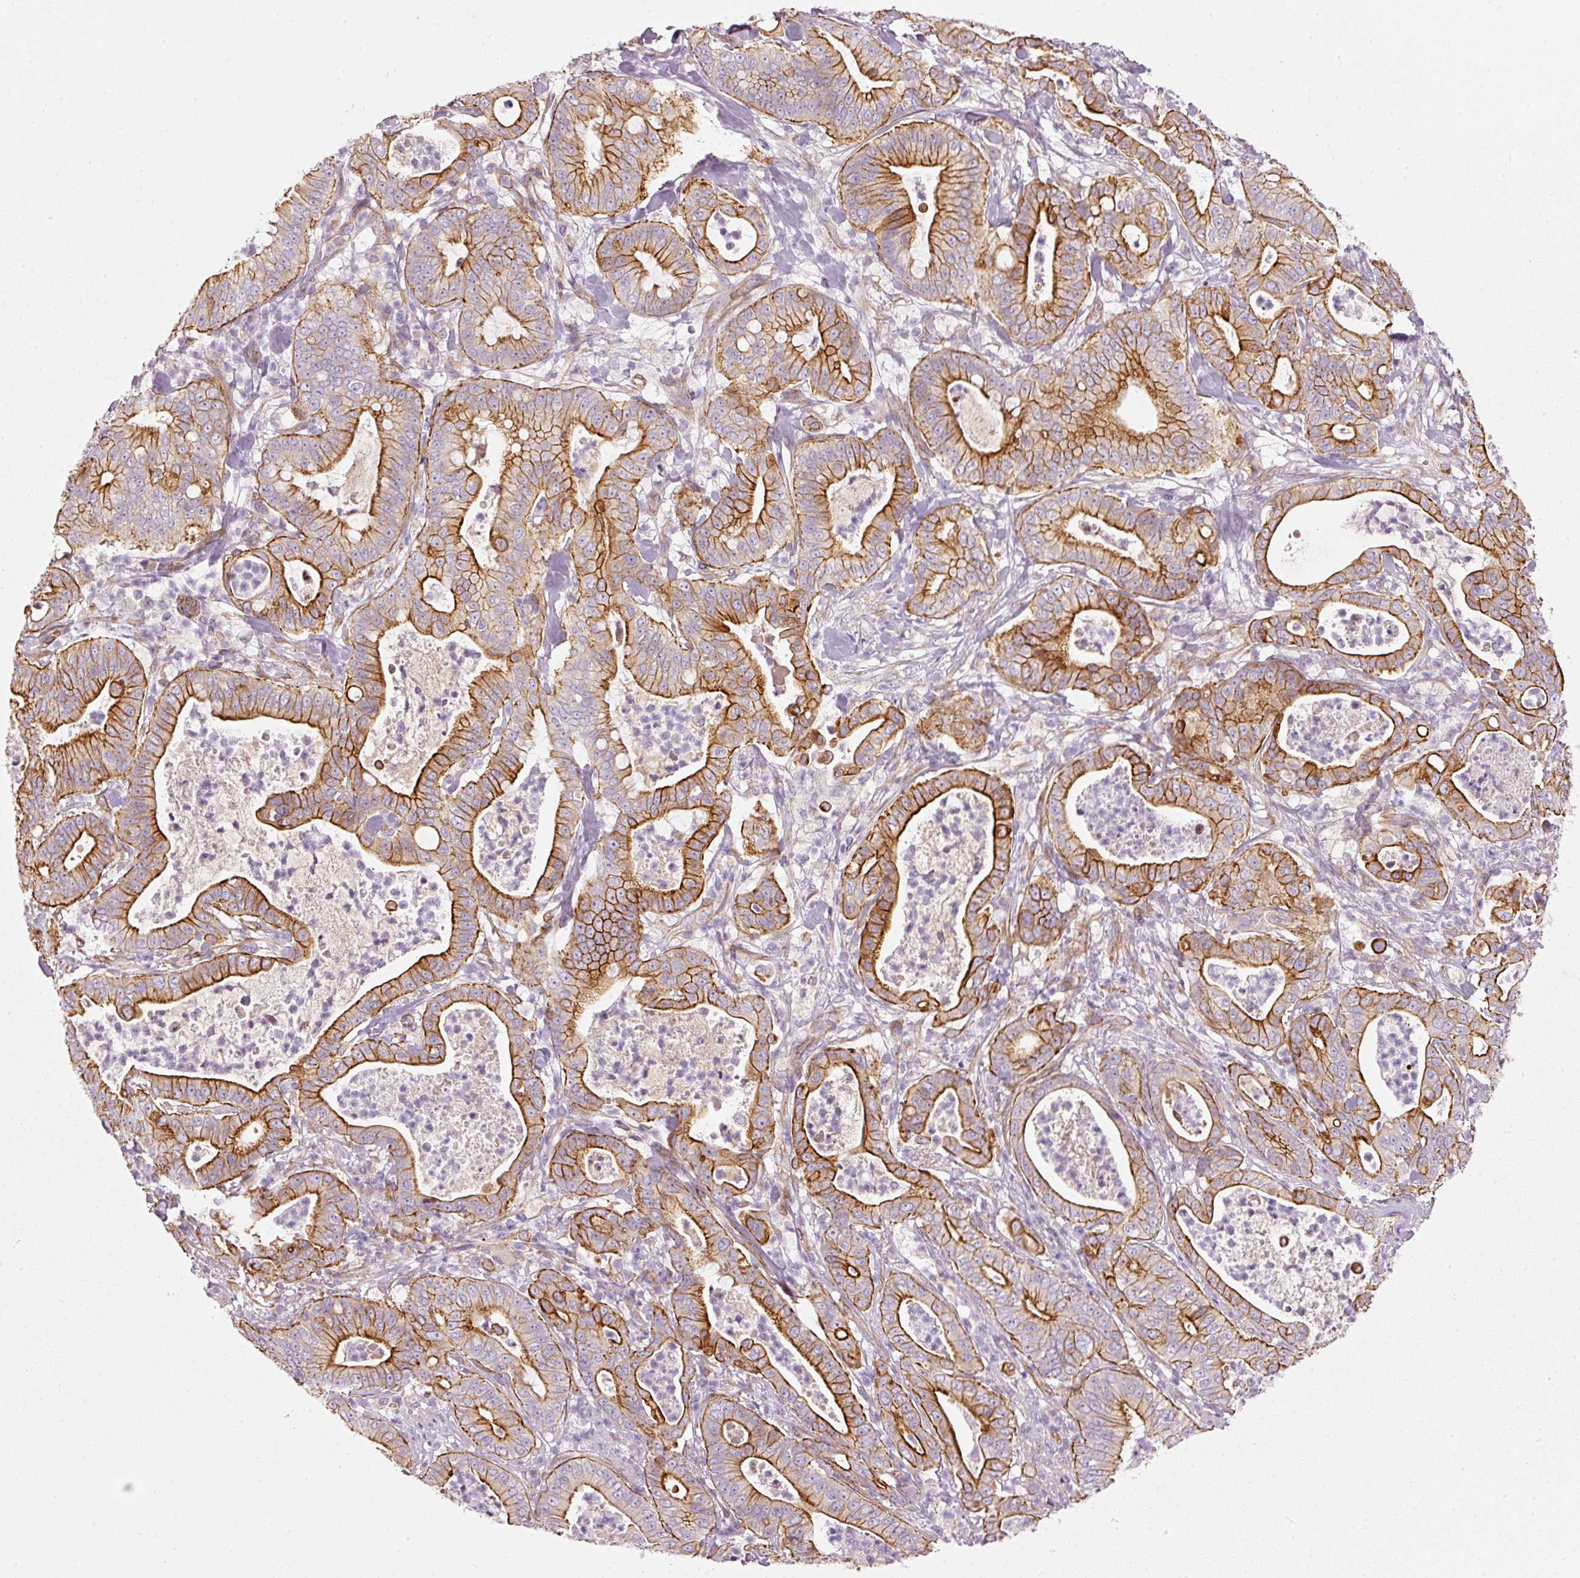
{"staining": {"intensity": "strong", "quantity": ">75%", "location": "cytoplasmic/membranous"}, "tissue": "pancreatic cancer", "cell_type": "Tumor cells", "image_type": "cancer", "snomed": [{"axis": "morphology", "description": "Adenocarcinoma, NOS"}, {"axis": "topography", "description": "Pancreas"}], "caption": "This micrograph exhibits pancreatic cancer stained with IHC to label a protein in brown. The cytoplasmic/membranous of tumor cells show strong positivity for the protein. Nuclei are counter-stained blue.", "gene": "OSR2", "patient": {"sex": "male", "age": 71}}